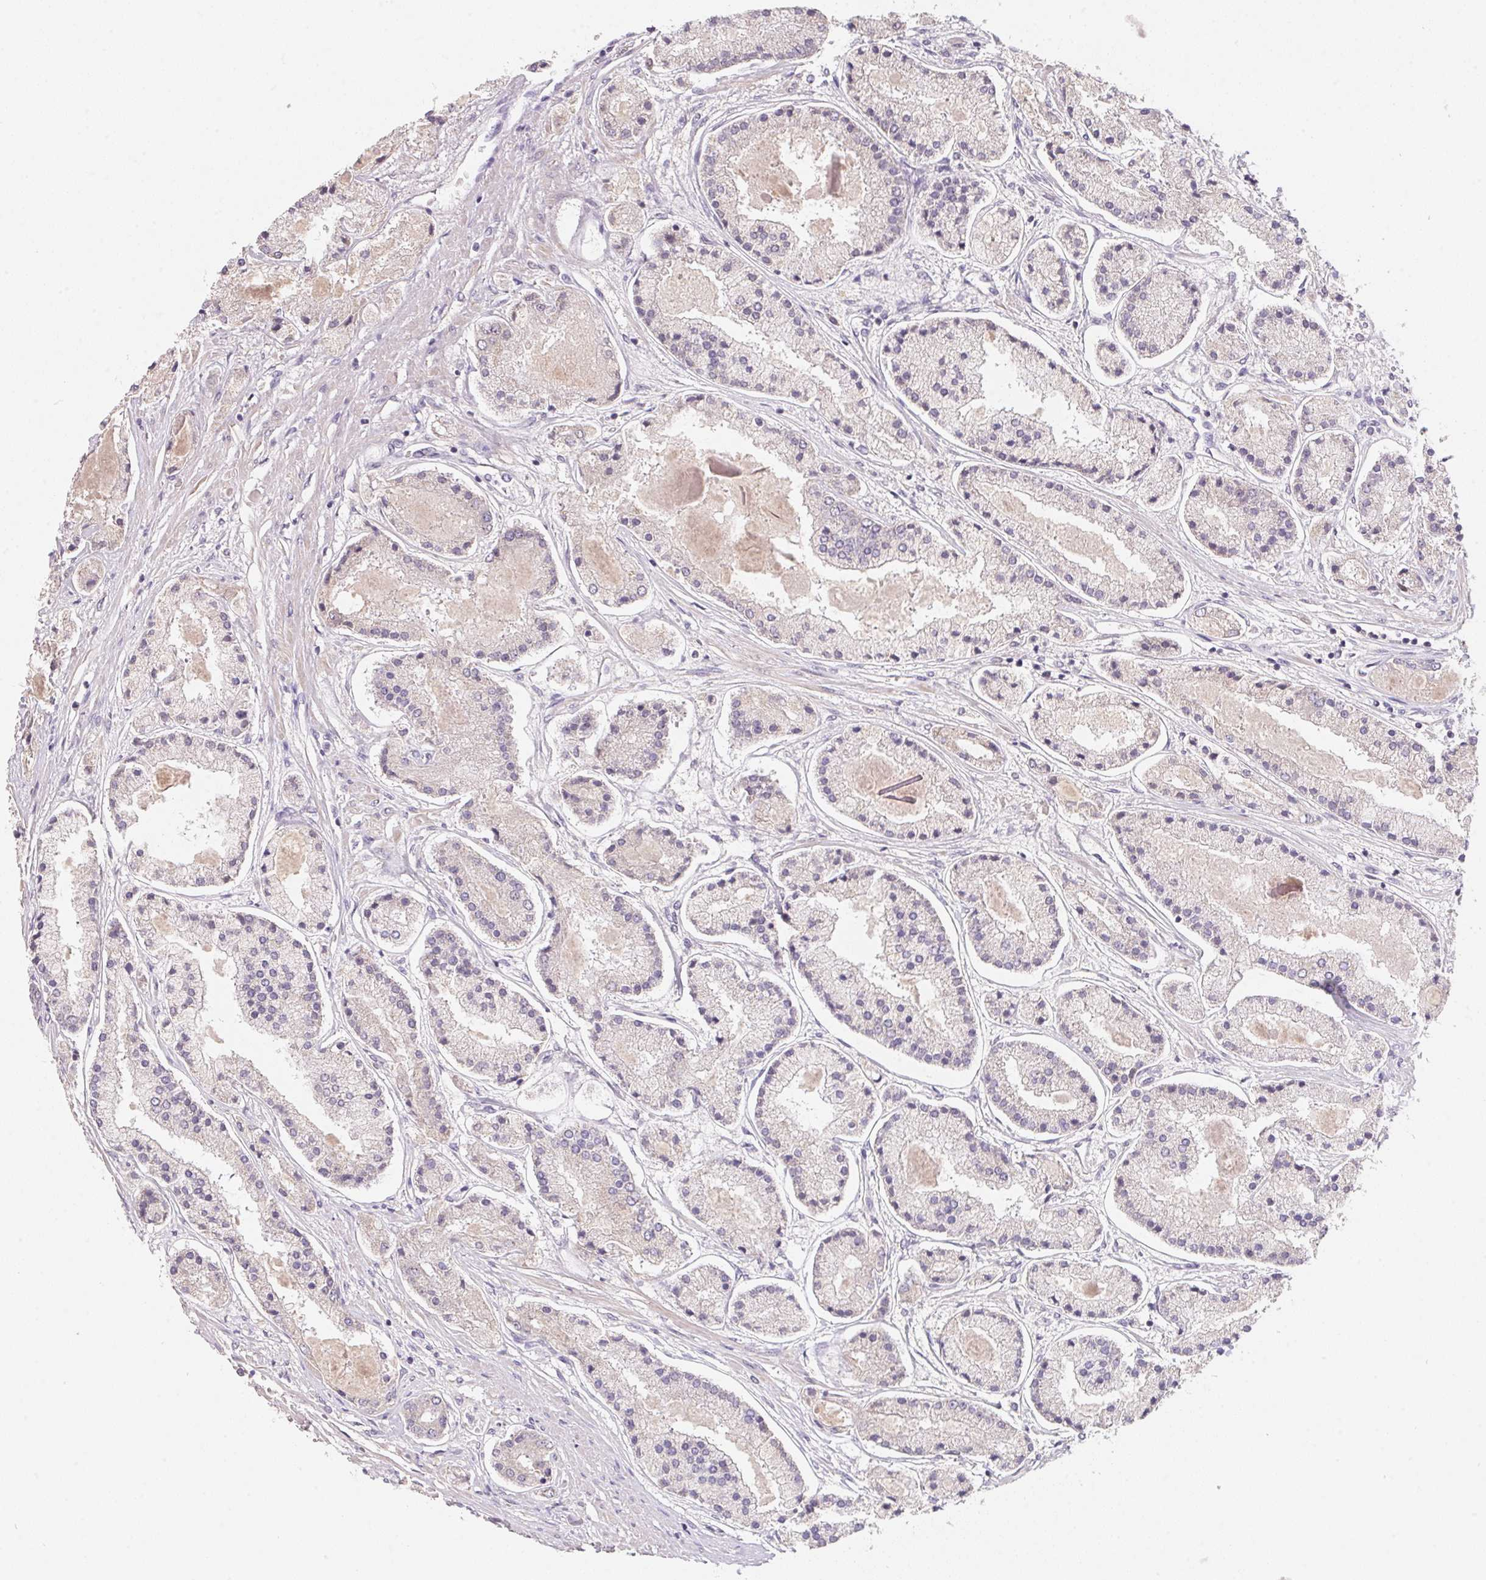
{"staining": {"intensity": "weak", "quantity": "<25%", "location": "cytoplasmic/membranous"}, "tissue": "prostate cancer", "cell_type": "Tumor cells", "image_type": "cancer", "snomed": [{"axis": "morphology", "description": "Adenocarcinoma, High grade"}, {"axis": "topography", "description": "Prostate"}], "caption": "High magnification brightfield microscopy of high-grade adenocarcinoma (prostate) stained with DAB (brown) and counterstained with hematoxylin (blue): tumor cells show no significant expression.", "gene": "KIFC1", "patient": {"sex": "male", "age": 67}}